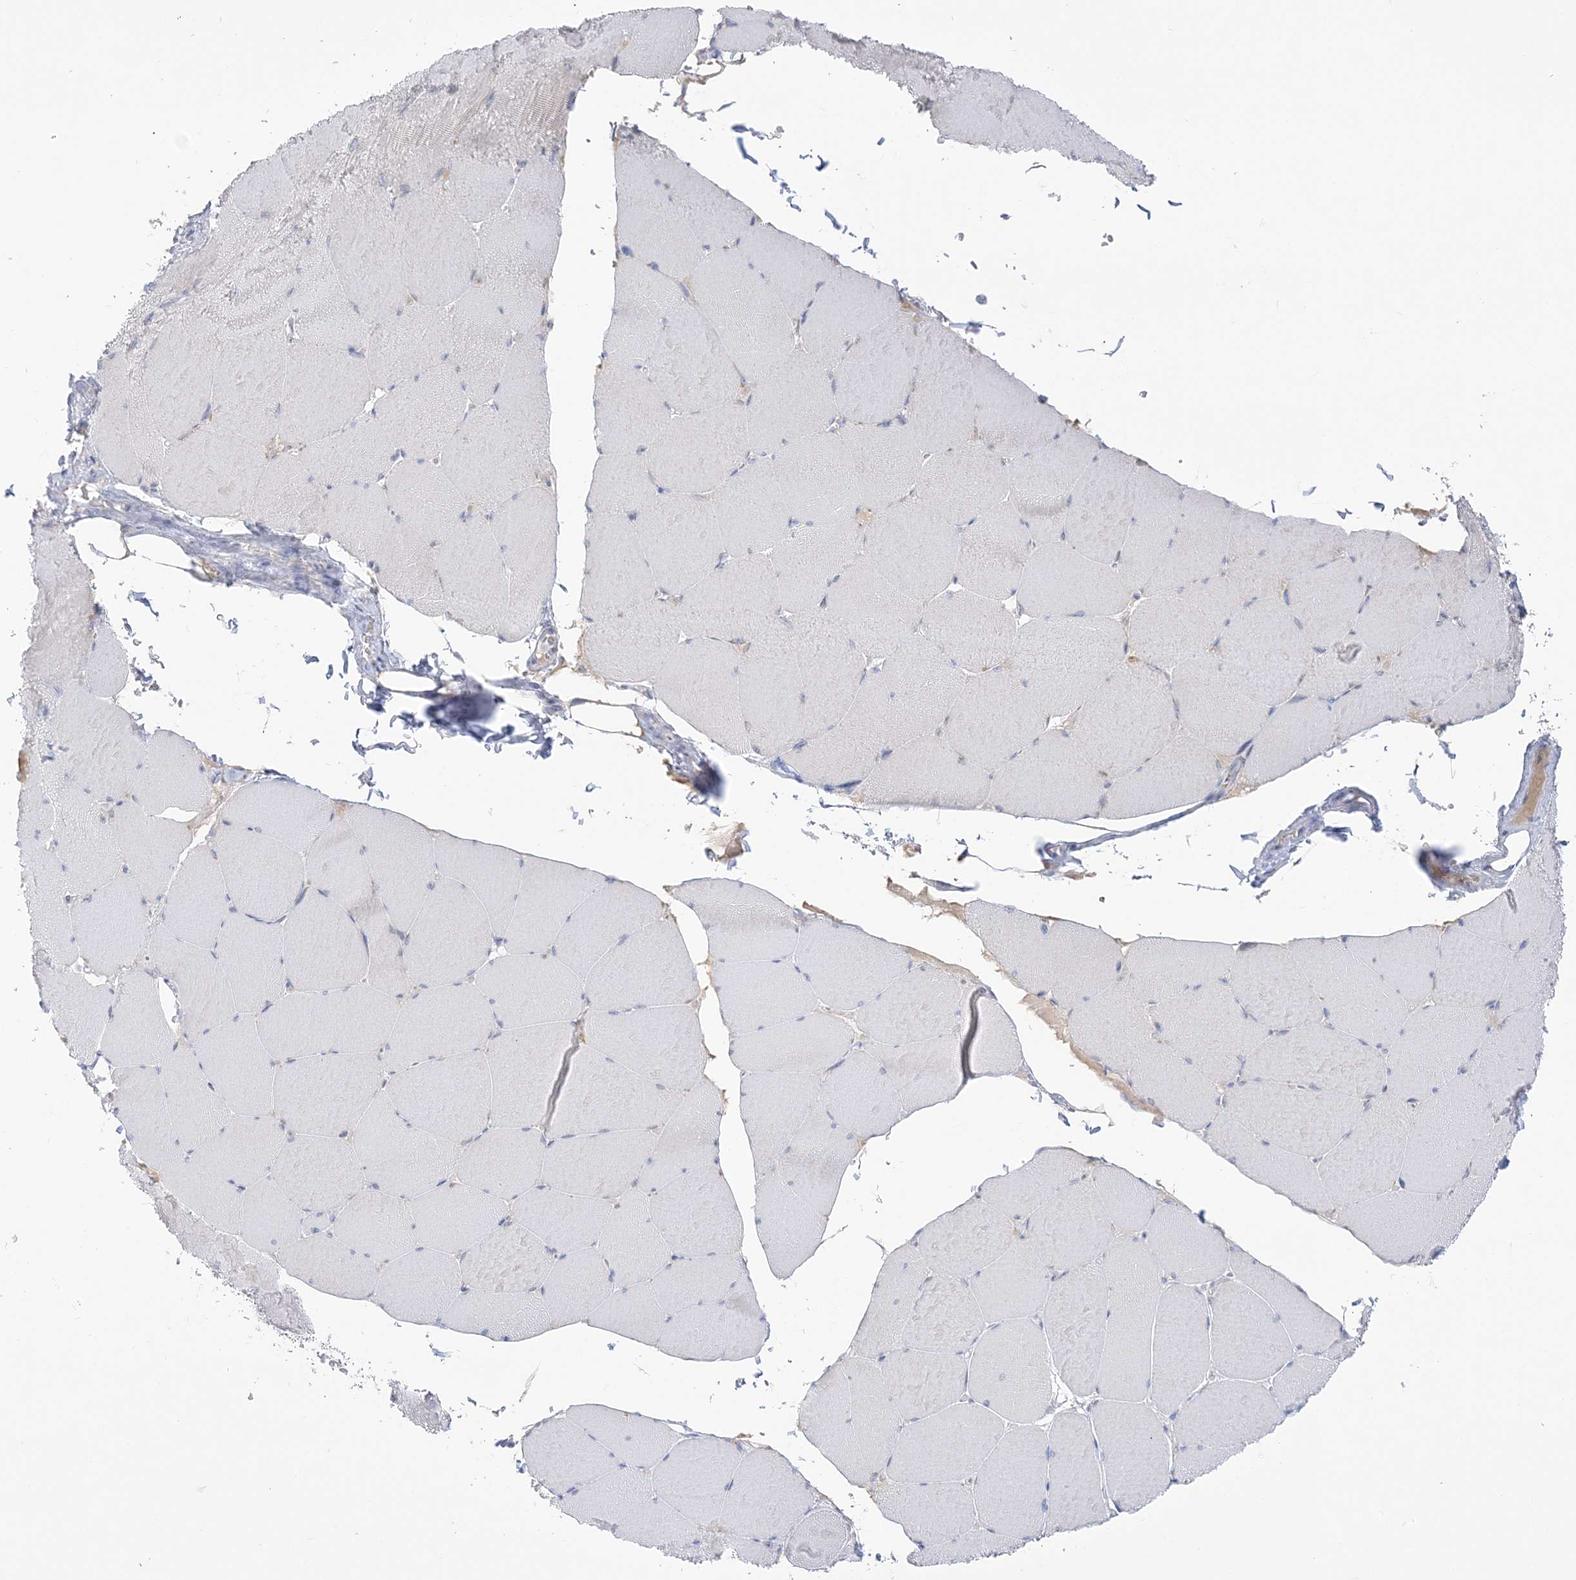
{"staining": {"intensity": "negative", "quantity": "none", "location": "none"}, "tissue": "skeletal muscle", "cell_type": "Myocytes", "image_type": "normal", "snomed": [{"axis": "morphology", "description": "Normal tissue, NOS"}, {"axis": "topography", "description": "Skeletal muscle"}, {"axis": "topography", "description": "Head-Neck"}], "caption": "The micrograph shows no significant expression in myocytes of skeletal muscle. (Brightfield microscopy of DAB IHC at high magnification).", "gene": "SEMA3D", "patient": {"sex": "male", "age": 66}}